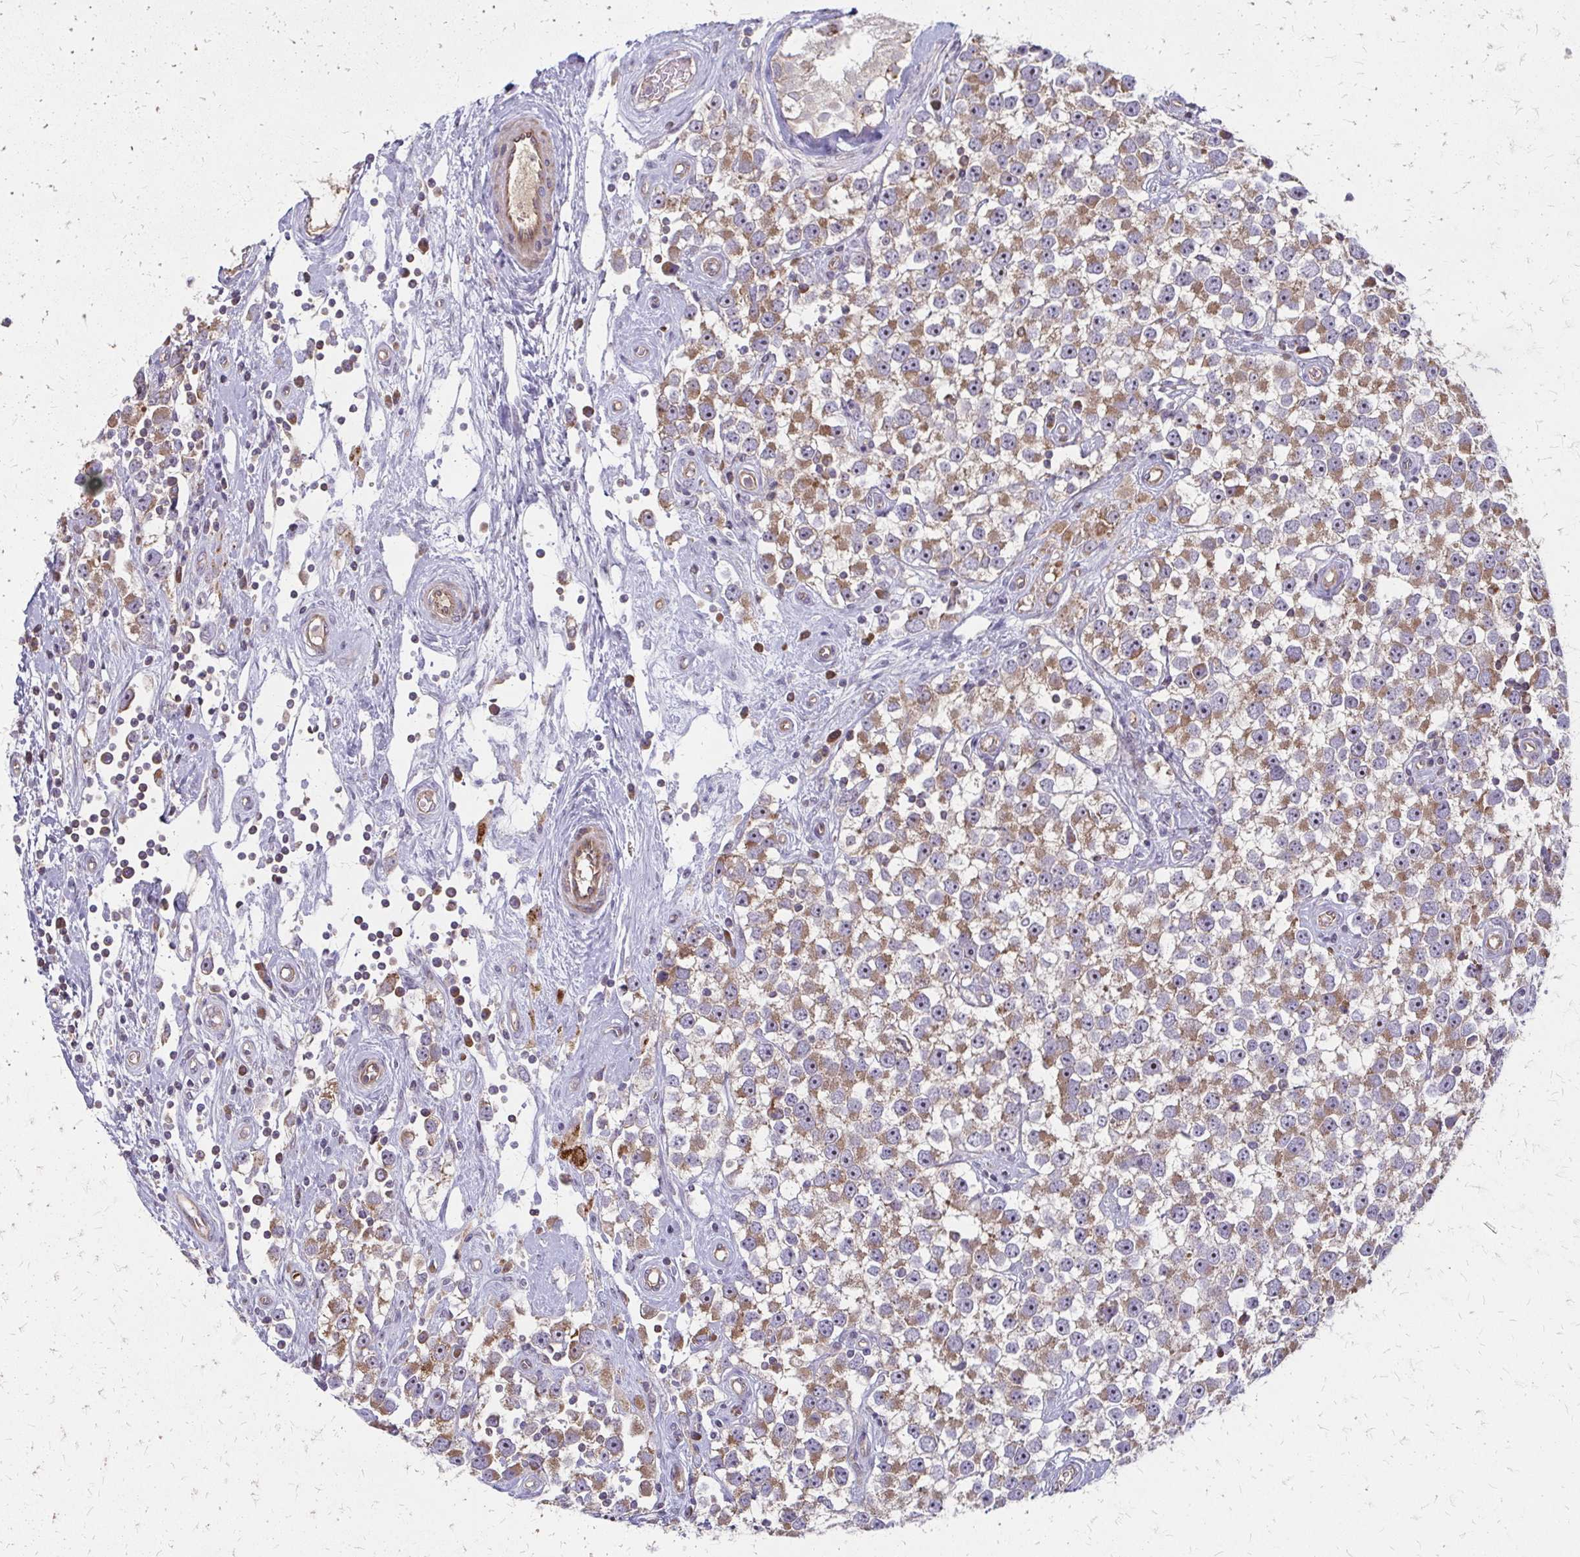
{"staining": {"intensity": "moderate", "quantity": "25%-75%", "location": "cytoplasmic/membranous"}, "tissue": "testis cancer", "cell_type": "Tumor cells", "image_type": "cancer", "snomed": [{"axis": "morphology", "description": "Seminoma, NOS"}, {"axis": "topography", "description": "Testis"}], "caption": "Immunohistochemistry (DAB (3,3'-diaminobenzidine)) staining of seminoma (testis) displays moderate cytoplasmic/membranous protein staining in approximately 25%-75% of tumor cells.", "gene": "ZNF383", "patient": {"sex": "male", "age": 34}}